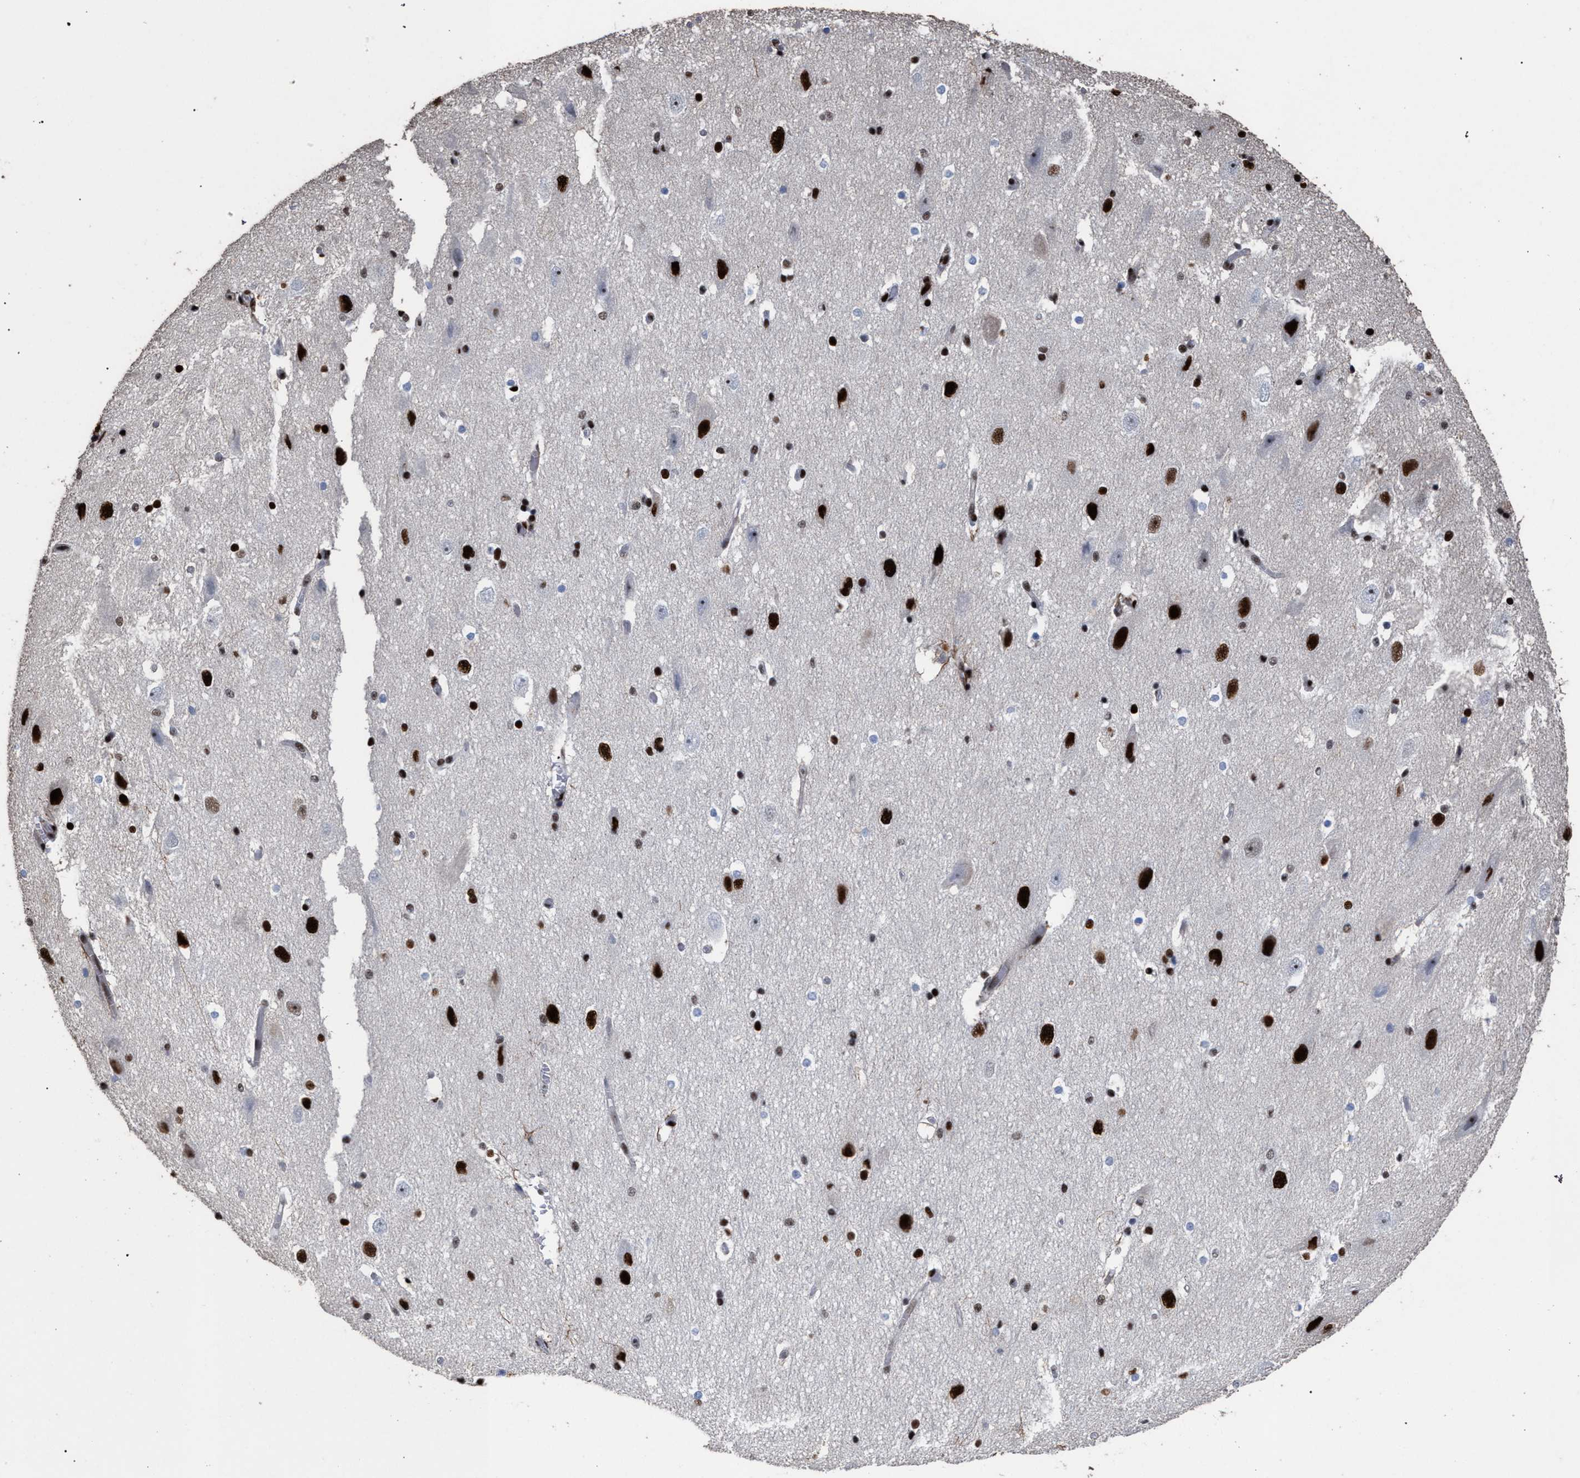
{"staining": {"intensity": "strong", "quantity": "25%-75%", "location": "nuclear"}, "tissue": "hippocampus", "cell_type": "Glial cells", "image_type": "normal", "snomed": [{"axis": "morphology", "description": "Normal tissue, NOS"}, {"axis": "topography", "description": "Hippocampus"}], "caption": "Immunohistochemical staining of benign human hippocampus displays strong nuclear protein expression in approximately 25%-75% of glial cells. Immunohistochemistry (ihc) stains the protein of interest in brown and the nuclei are stained blue.", "gene": "TP53BP1", "patient": {"sex": "female", "age": 19}}